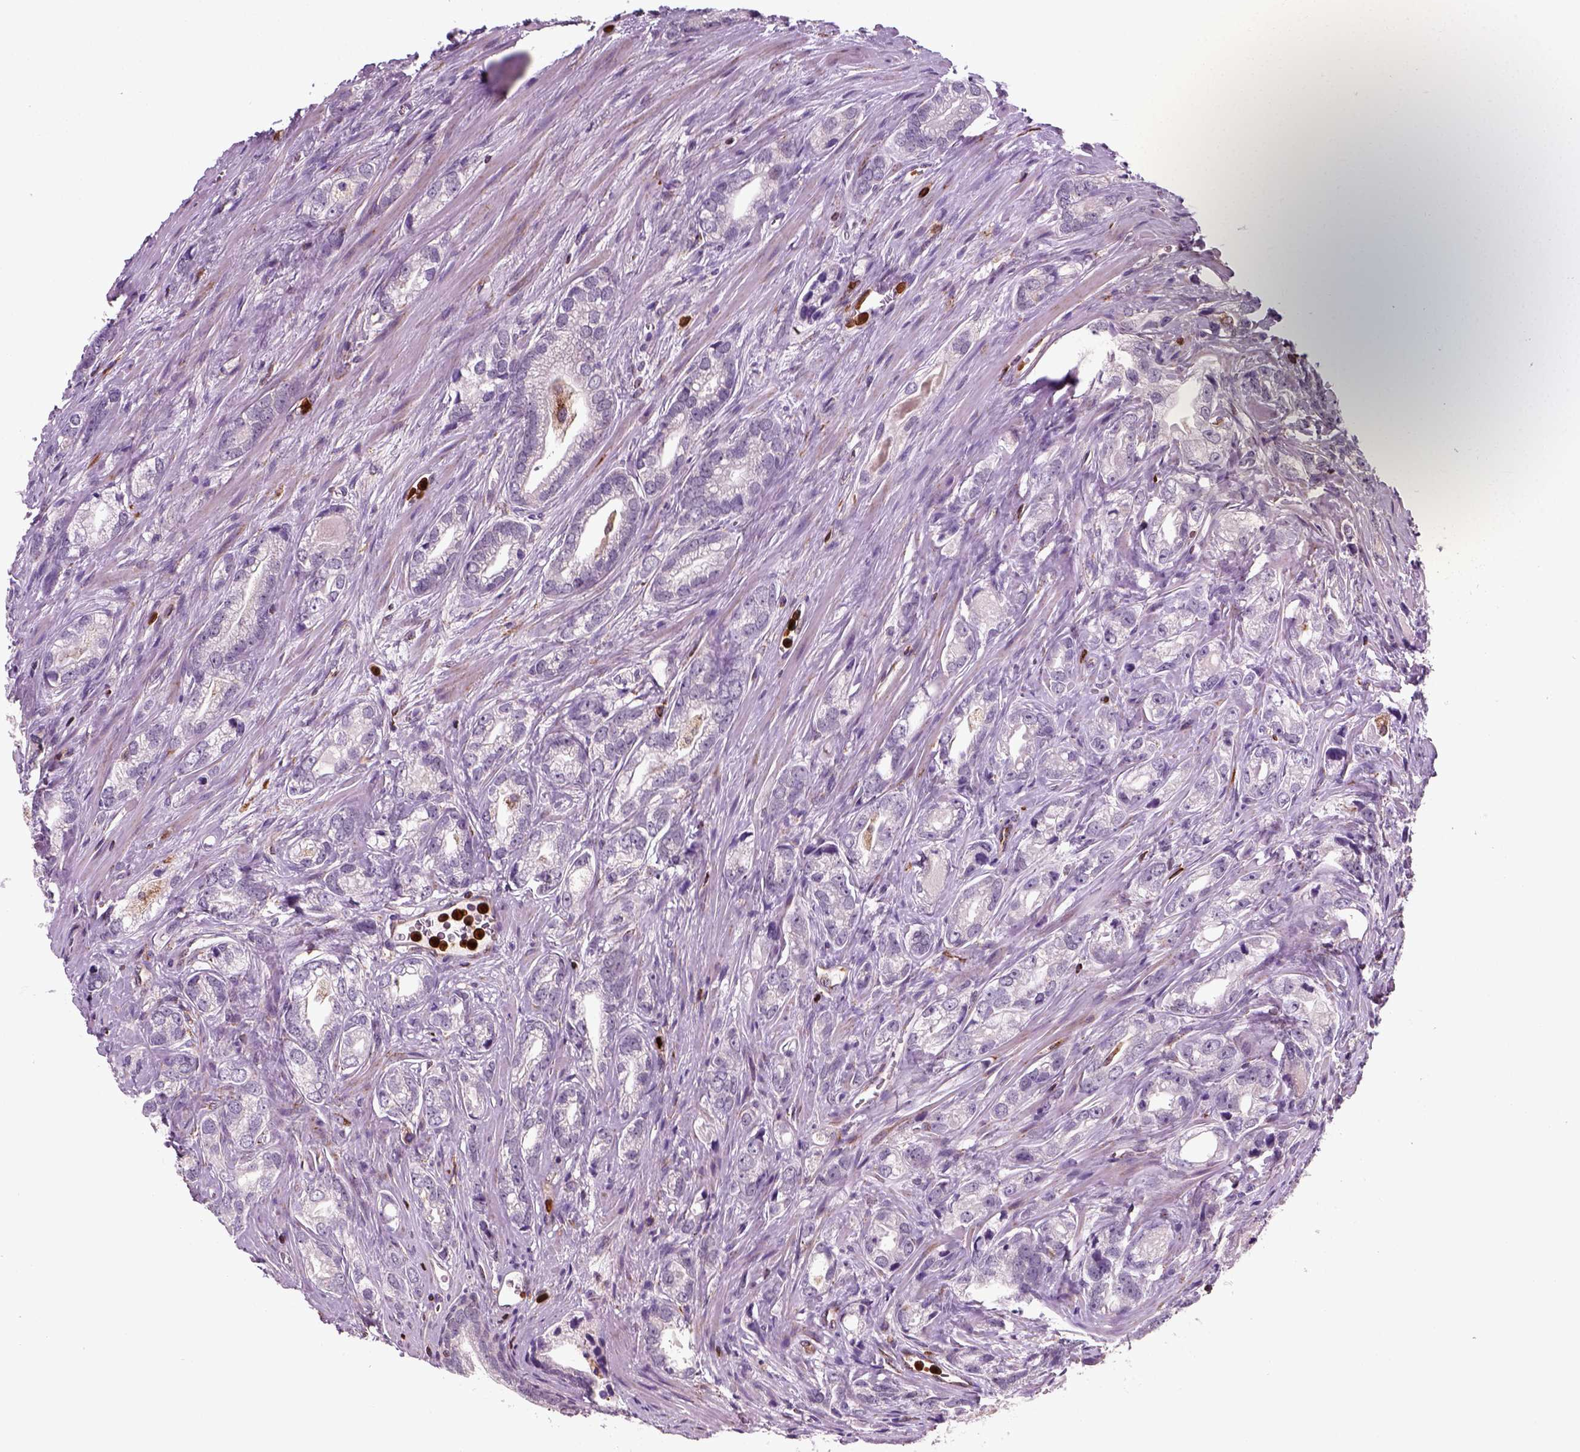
{"staining": {"intensity": "negative", "quantity": "none", "location": "none"}, "tissue": "prostate cancer", "cell_type": "Tumor cells", "image_type": "cancer", "snomed": [{"axis": "morphology", "description": "Adenocarcinoma, NOS"}, {"axis": "morphology", "description": "Adenocarcinoma, High grade"}, {"axis": "topography", "description": "Prostate"}], "caption": "IHC photomicrograph of prostate cancer stained for a protein (brown), which demonstrates no positivity in tumor cells.", "gene": "NUDT16L1", "patient": {"sex": "male", "age": 70}}